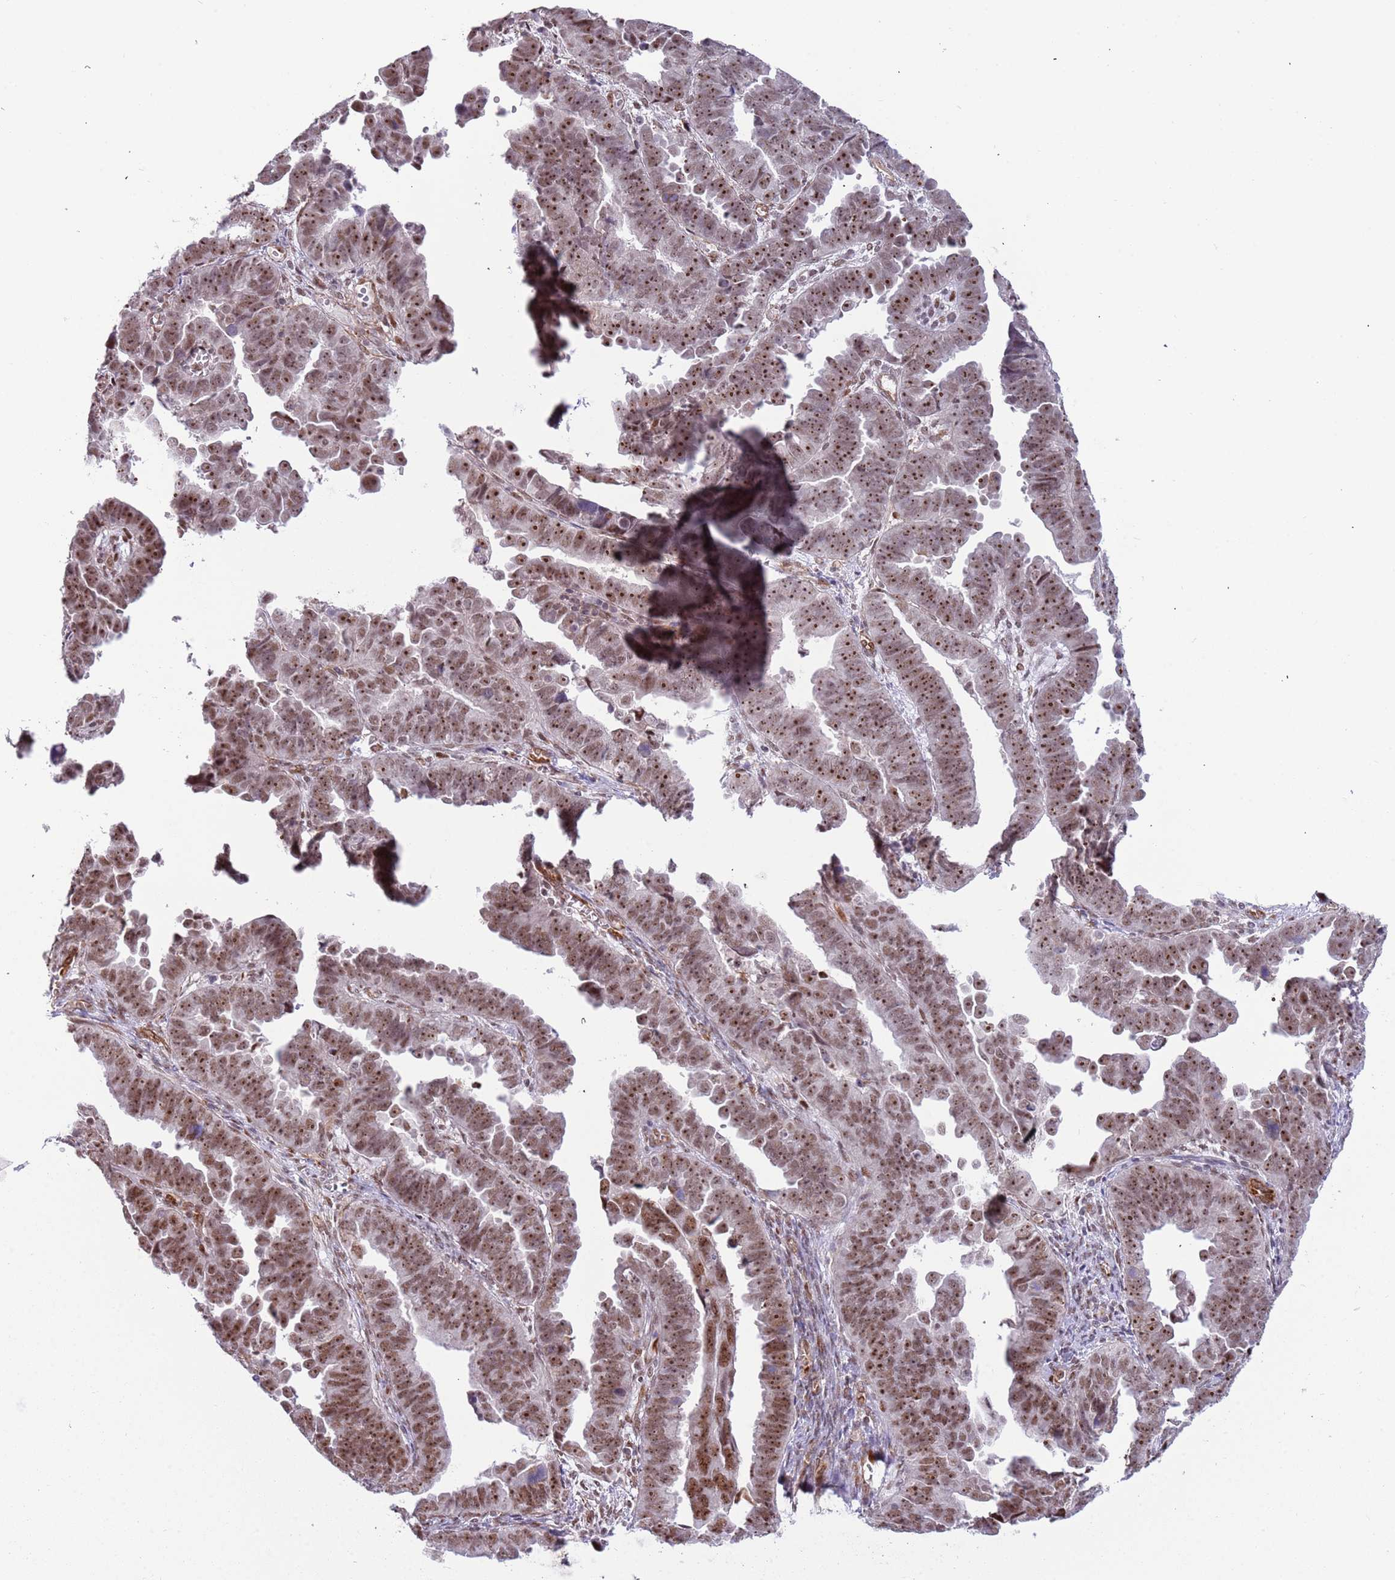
{"staining": {"intensity": "strong", "quantity": ">75%", "location": "nuclear"}, "tissue": "endometrial cancer", "cell_type": "Tumor cells", "image_type": "cancer", "snomed": [{"axis": "morphology", "description": "Adenocarcinoma, NOS"}, {"axis": "topography", "description": "Endometrium"}], "caption": "Human endometrial cancer (adenocarcinoma) stained with a brown dye demonstrates strong nuclear positive positivity in about >75% of tumor cells.", "gene": "LRMDA", "patient": {"sex": "female", "age": 75}}